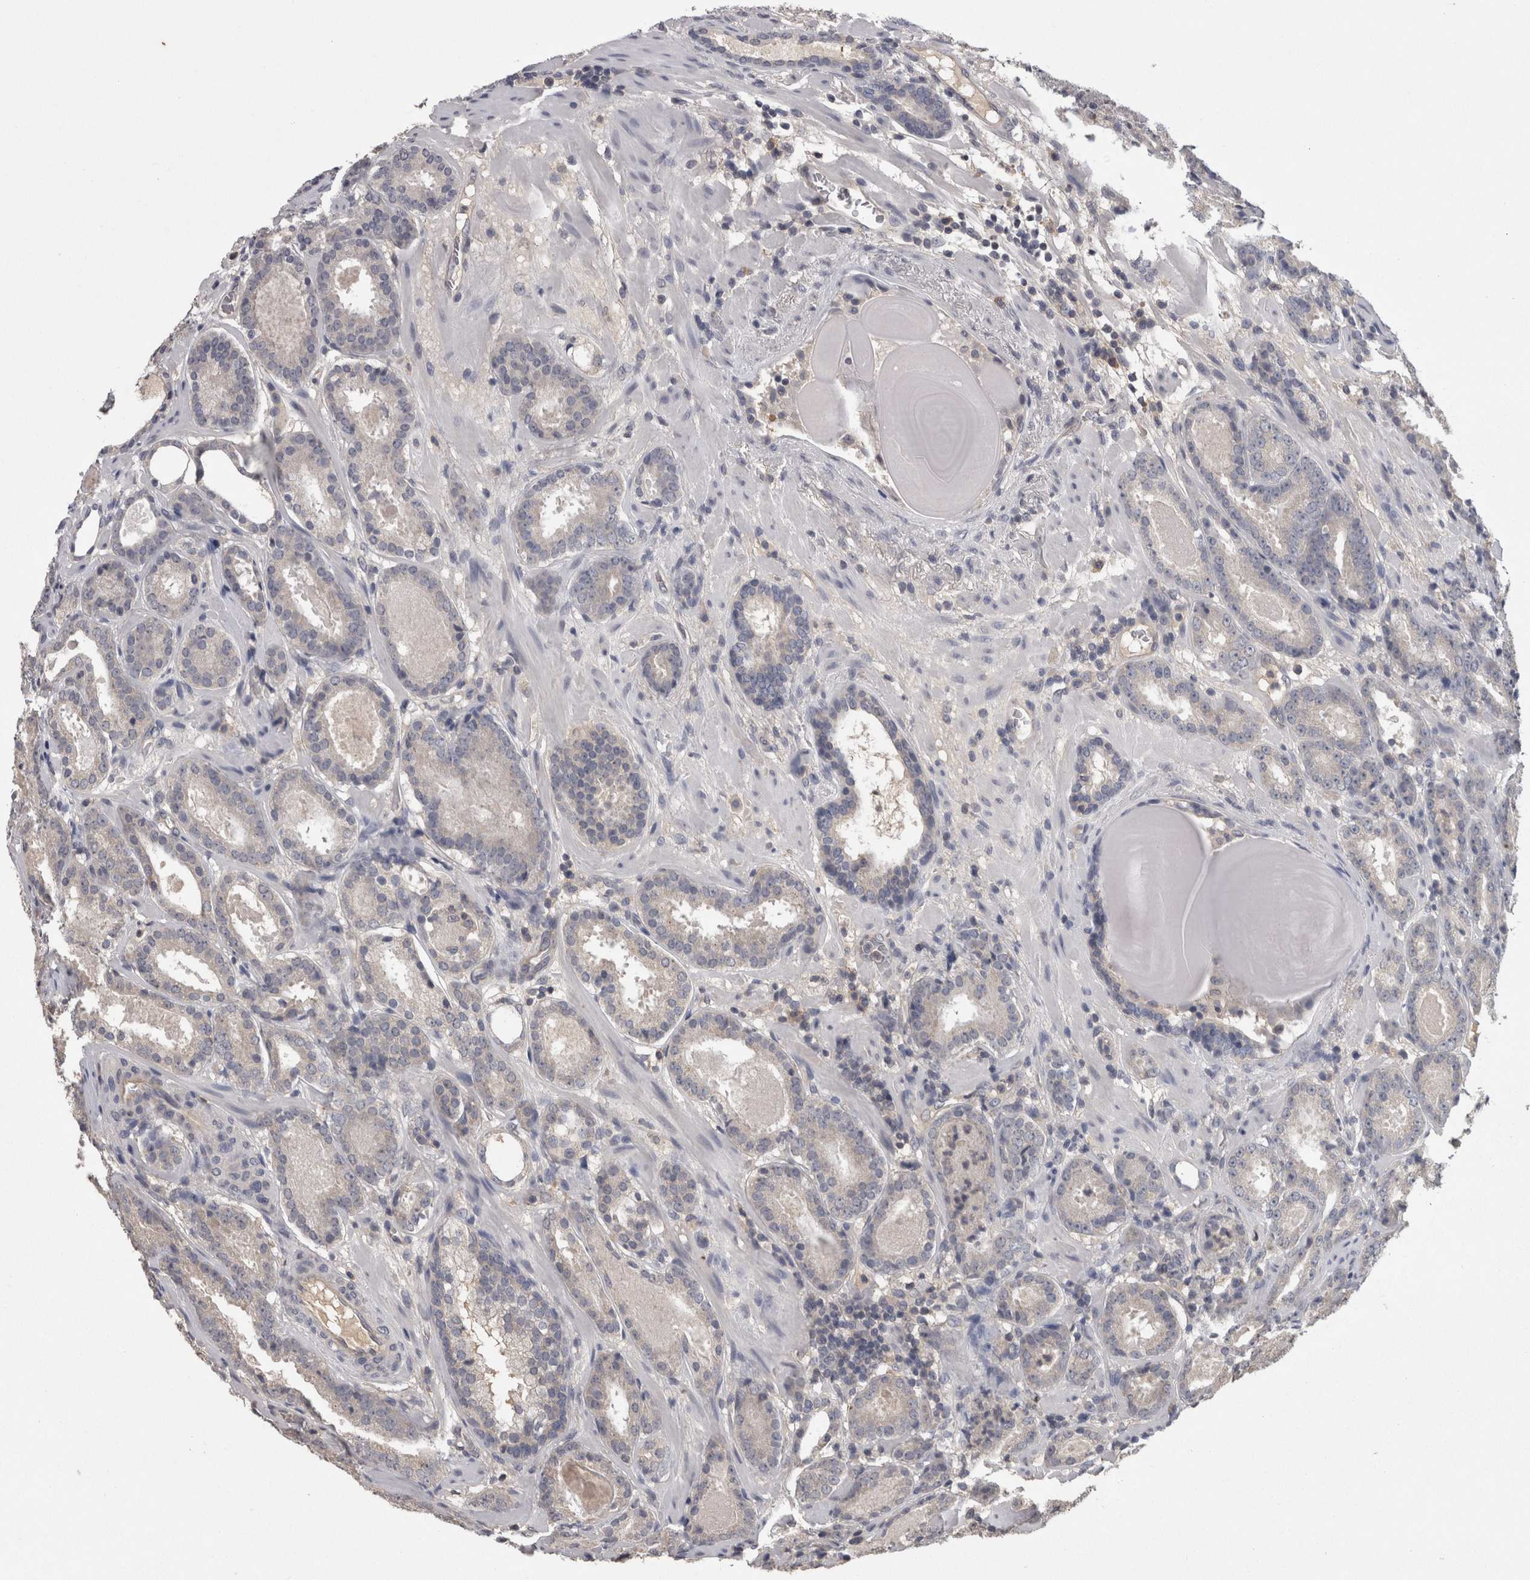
{"staining": {"intensity": "negative", "quantity": "none", "location": "none"}, "tissue": "prostate cancer", "cell_type": "Tumor cells", "image_type": "cancer", "snomed": [{"axis": "morphology", "description": "Adenocarcinoma, Low grade"}, {"axis": "topography", "description": "Prostate"}], "caption": "Tumor cells show no significant staining in prostate low-grade adenocarcinoma. (Immunohistochemistry, brightfield microscopy, high magnification).", "gene": "PON3", "patient": {"sex": "male", "age": 69}}